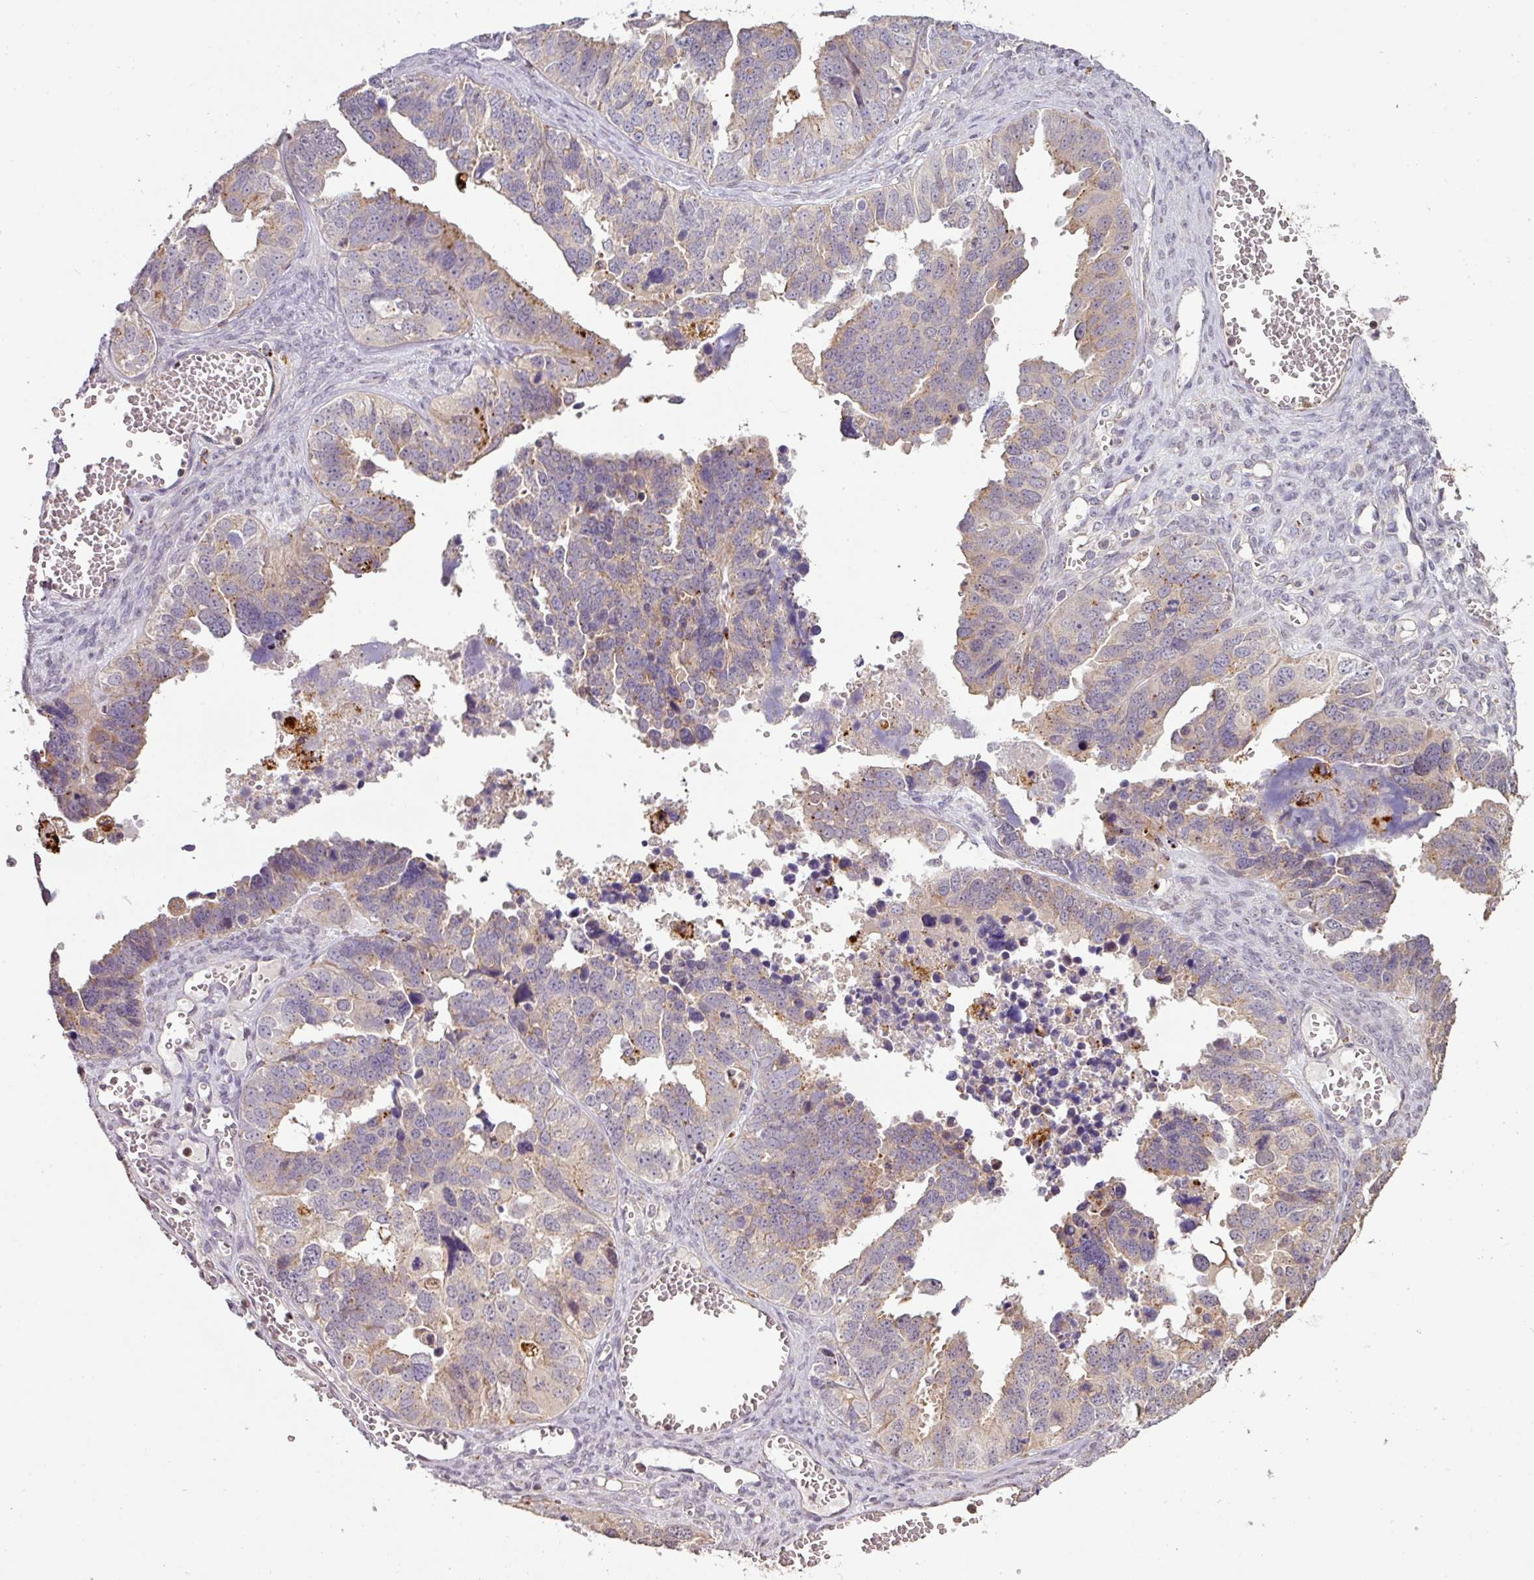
{"staining": {"intensity": "weak", "quantity": "<25%", "location": "cytoplasmic/membranous"}, "tissue": "ovarian cancer", "cell_type": "Tumor cells", "image_type": "cancer", "snomed": [{"axis": "morphology", "description": "Cystadenocarcinoma, serous, NOS"}, {"axis": "topography", "description": "Ovary"}], "caption": "This photomicrograph is of serous cystadenocarcinoma (ovarian) stained with immunohistochemistry (IHC) to label a protein in brown with the nuclei are counter-stained blue. There is no positivity in tumor cells.", "gene": "CXCR5", "patient": {"sex": "female", "age": 76}}